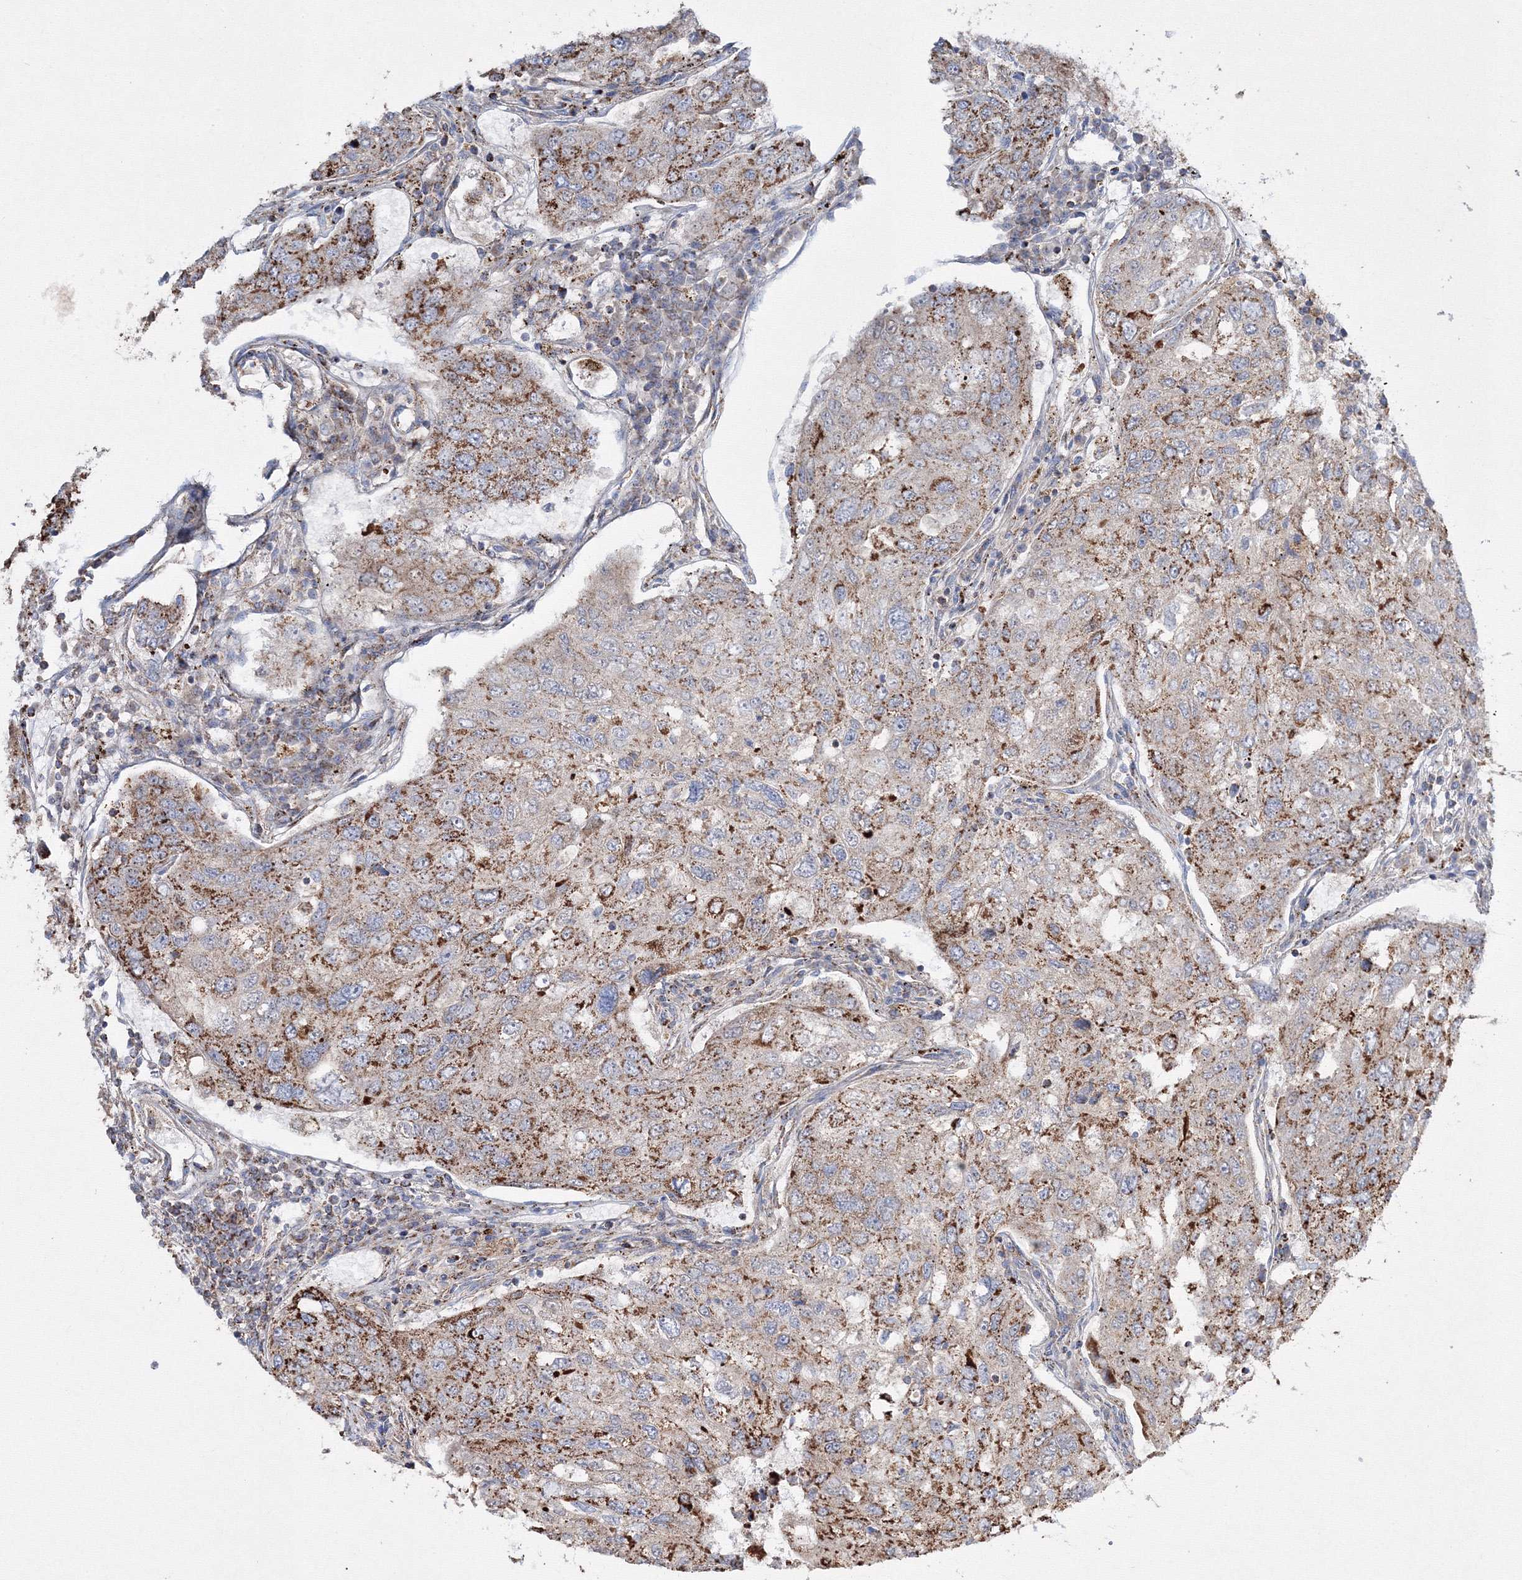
{"staining": {"intensity": "moderate", "quantity": "25%-75%", "location": "cytoplasmic/membranous"}, "tissue": "urothelial cancer", "cell_type": "Tumor cells", "image_type": "cancer", "snomed": [{"axis": "morphology", "description": "Urothelial carcinoma, High grade"}, {"axis": "topography", "description": "Lymph node"}, {"axis": "topography", "description": "Urinary bladder"}], "caption": "A histopathology image of human urothelial cancer stained for a protein demonstrates moderate cytoplasmic/membranous brown staining in tumor cells. The protein of interest is stained brown, and the nuclei are stained in blue (DAB (3,3'-diaminobenzidine) IHC with brightfield microscopy, high magnification).", "gene": "IGSF9", "patient": {"sex": "male", "age": 51}}